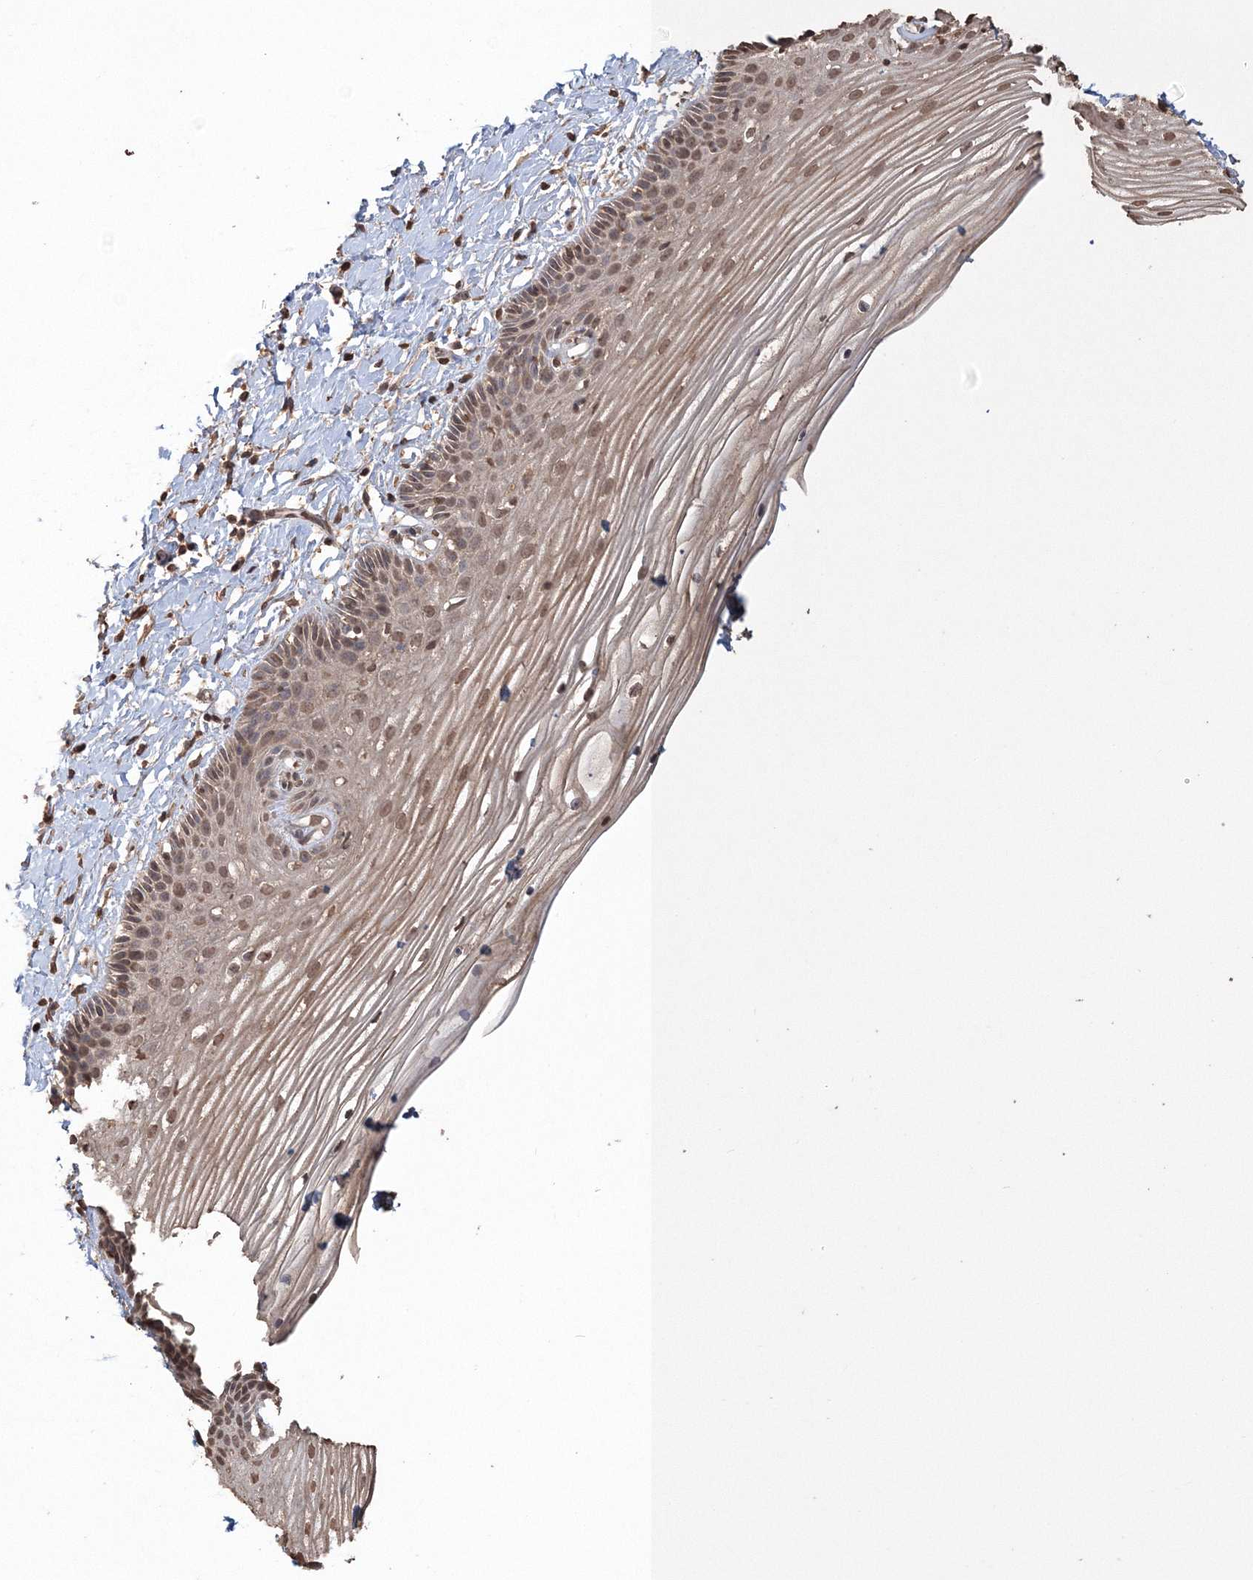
{"staining": {"intensity": "moderate", "quantity": ">75%", "location": "cytoplasmic/membranous,nuclear"}, "tissue": "vagina", "cell_type": "Squamous epithelial cells", "image_type": "normal", "snomed": [{"axis": "morphology", "description": "Normal tissue, NOS"}, {"axis": "topography", "description": "Vagina"}, {"axis": "topography", "description": "Cervix"}], "caption": "Vagina stained with DAB IHC displays medium levels of moderate cytoplasmic/membranous,nuclear staining in about >75% of squamous epithelial cells. Ihc stains the protein of interest in brown and the nuclei are stained blue.", "gene": "CCDC122", "patient": {"sex": "female", "age": 40}}